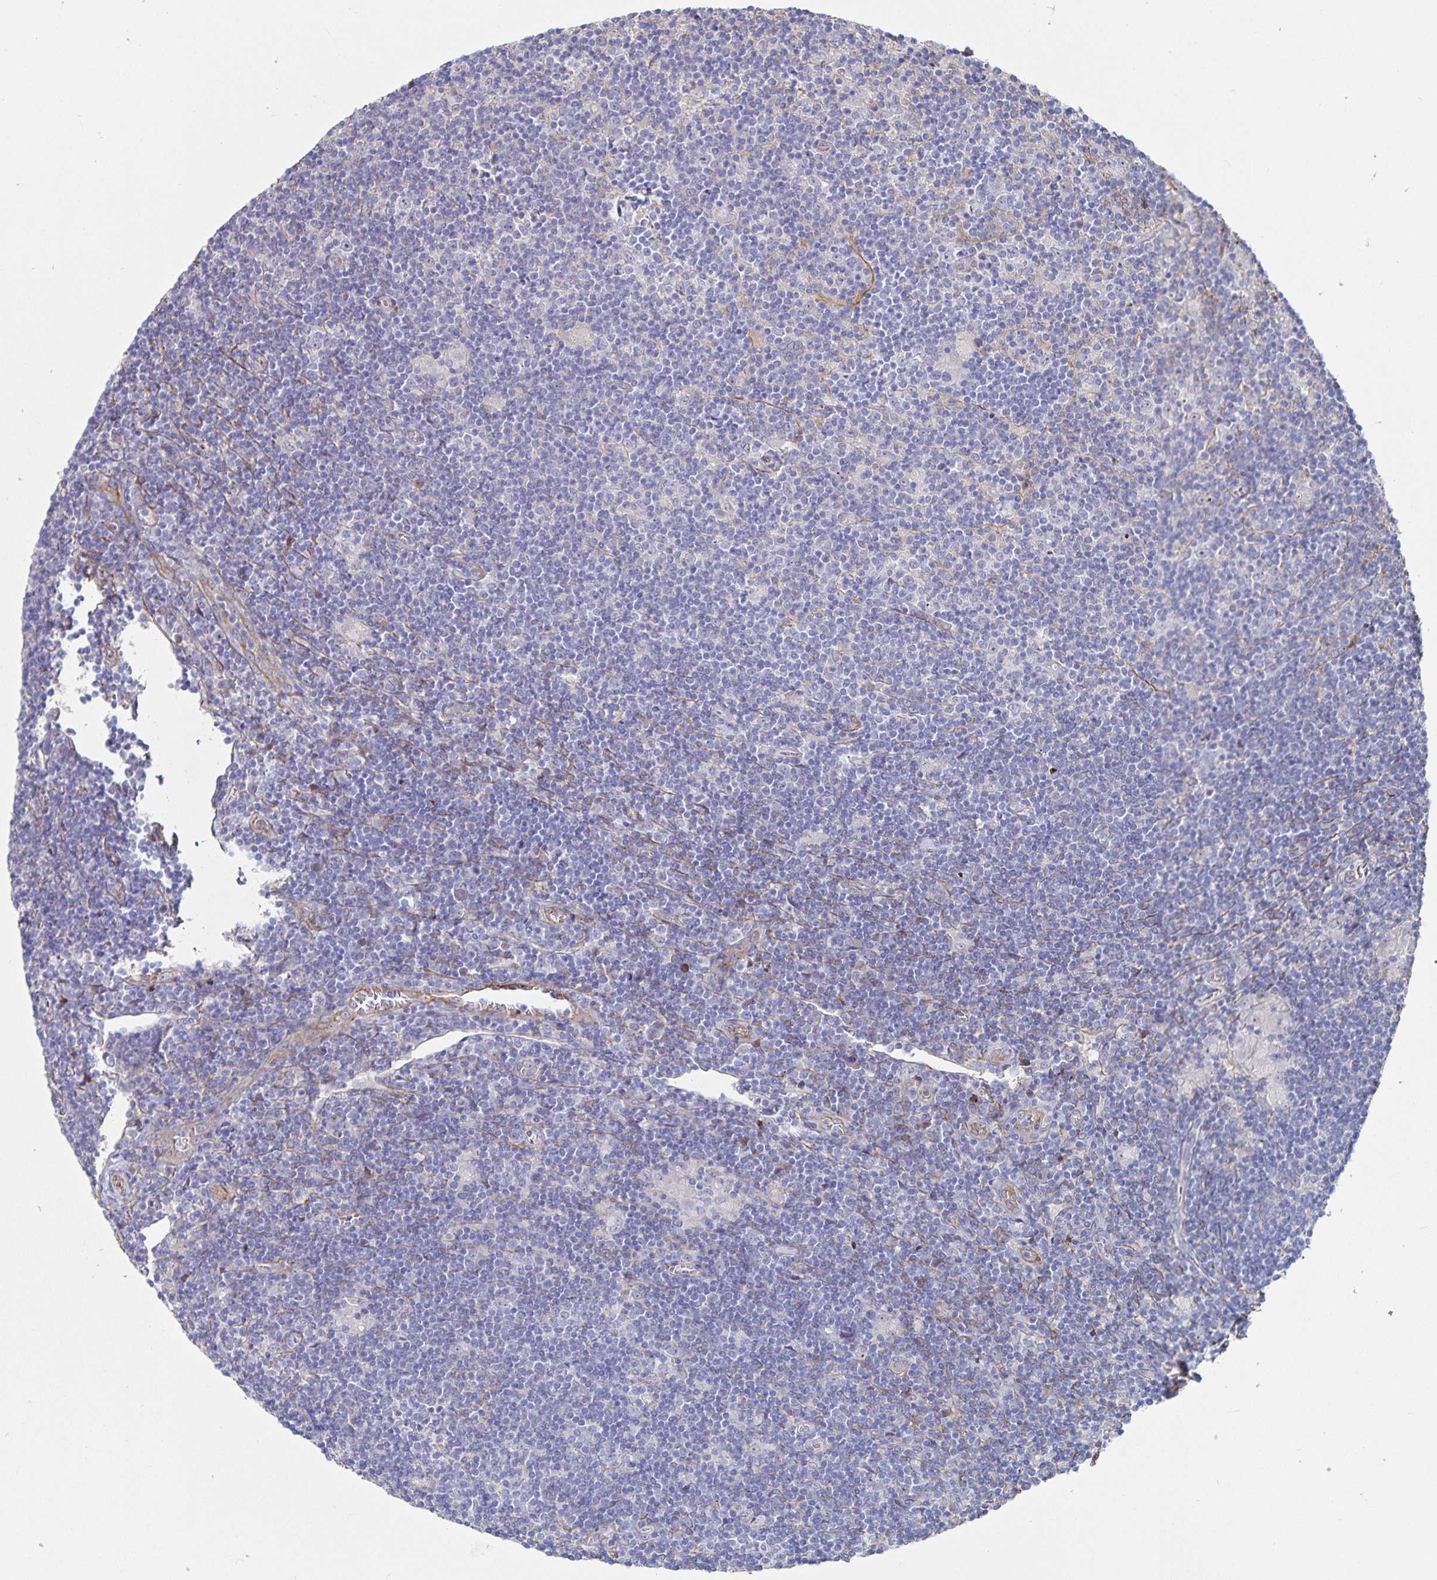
{"staining": {"intensity": "negative", "quantity": "none", "location": "none"}, "tissue": "lymphoma", "cell_type": "Tumor cells", "image_type": "cancer", "snomed": [{"axis": "morphology", "description": "Hodgkin's disease, NOS"}, {"axis": "topography", "description": "Lymph node"}], "caption": "High power microscopy histopathology image of an IHC histopathology image of lymphoma, revealing no significant staining in tumor cells.", "gene": "SSTR1", "patient": {"sex": "male", "age": 40}}